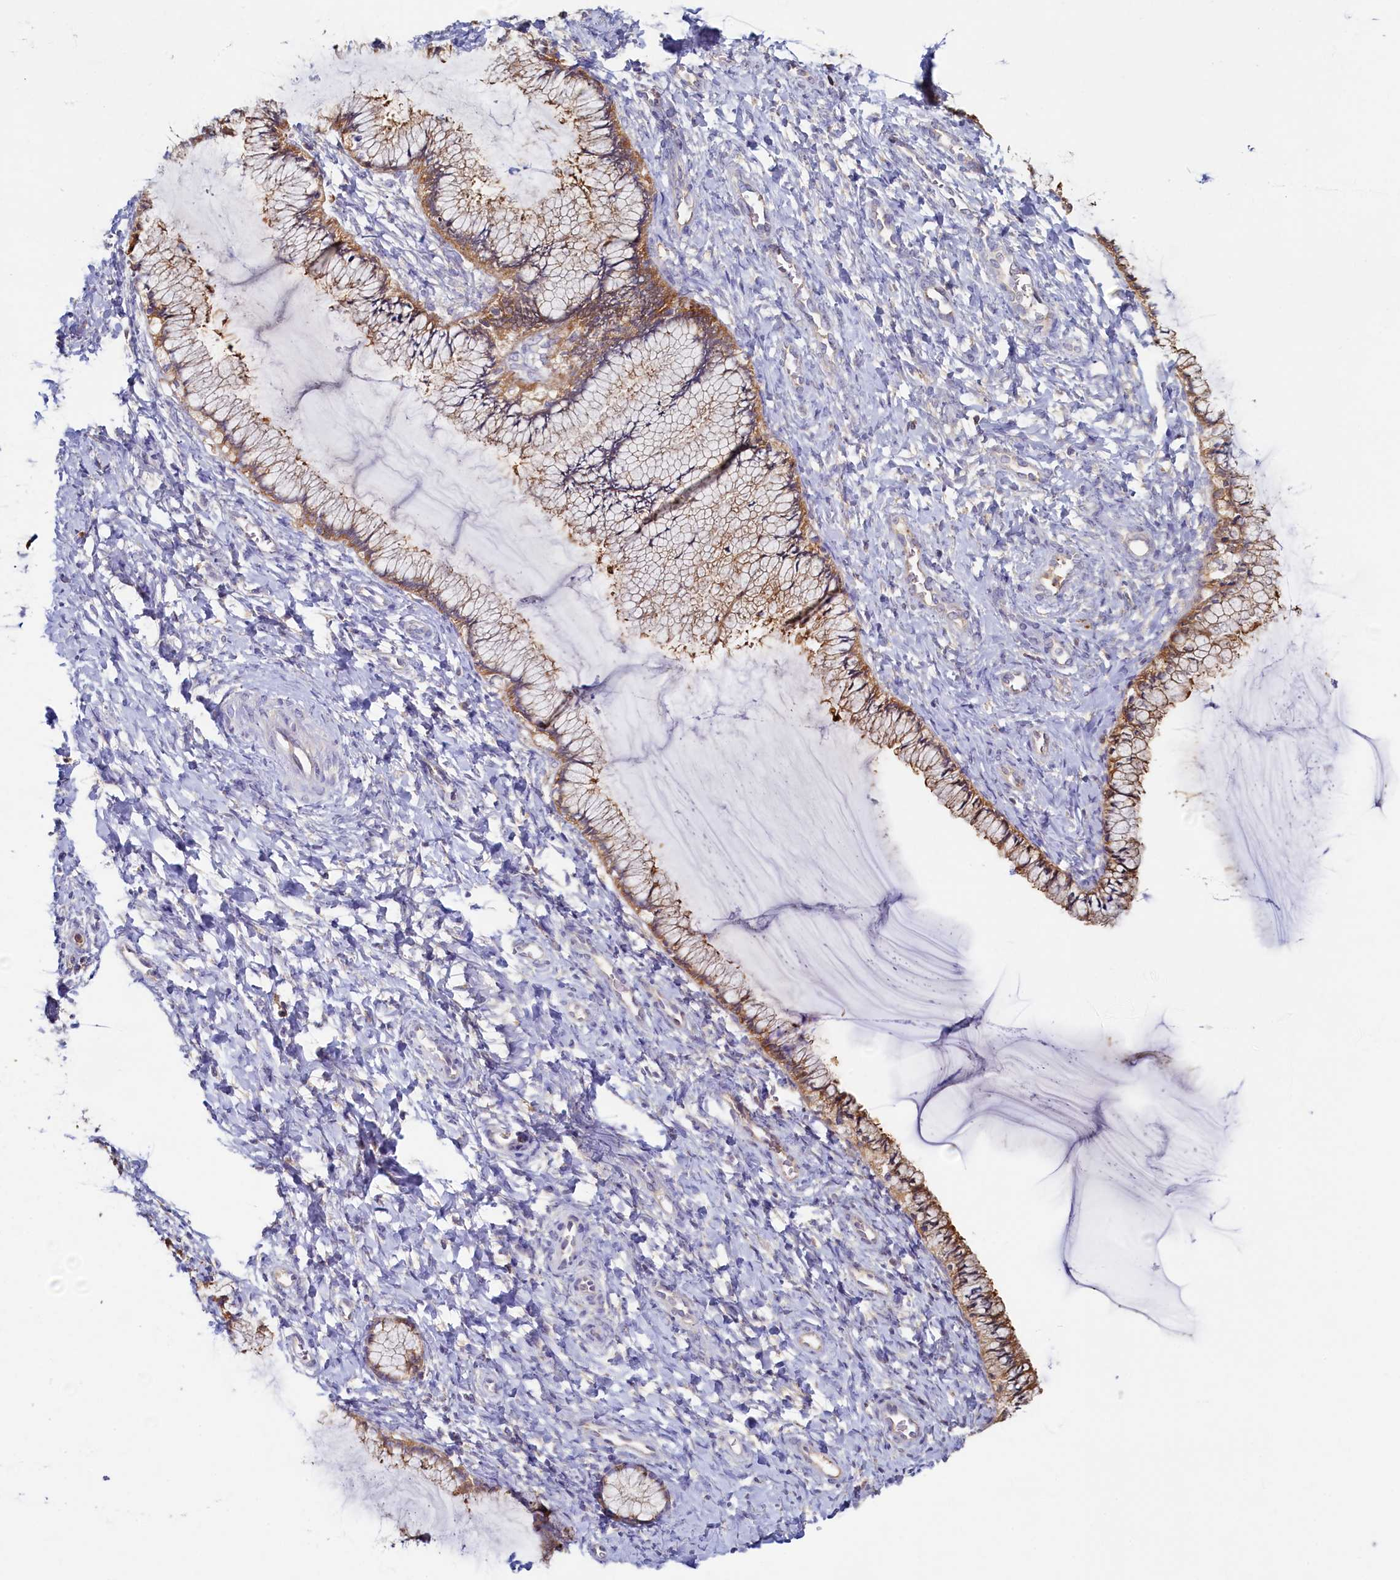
{"staining": {"intensity": "moderate", "quantity": ">75%", "location": "cytoplasmic/membranous"}, "tissue": "cervix", "cell_type": "Glandular cells", "image_type": "normal", "snomed": [{"axis": "morphology", "description": "Normal tissue, NOS"}, {"axis": "morphology", "description": "Adenocarcinoma, NOS"}, {"axis": "topography", "description": "Cervix"}], "caption": "There is medium levels of moderate cytoplasmic/membranous staining in glandular cells of benign cervix, as demonstrated by immunohistochemical staining (brown color).", "gene": "TIMM8B", "patient": {"sex": "female", "age": 29}}